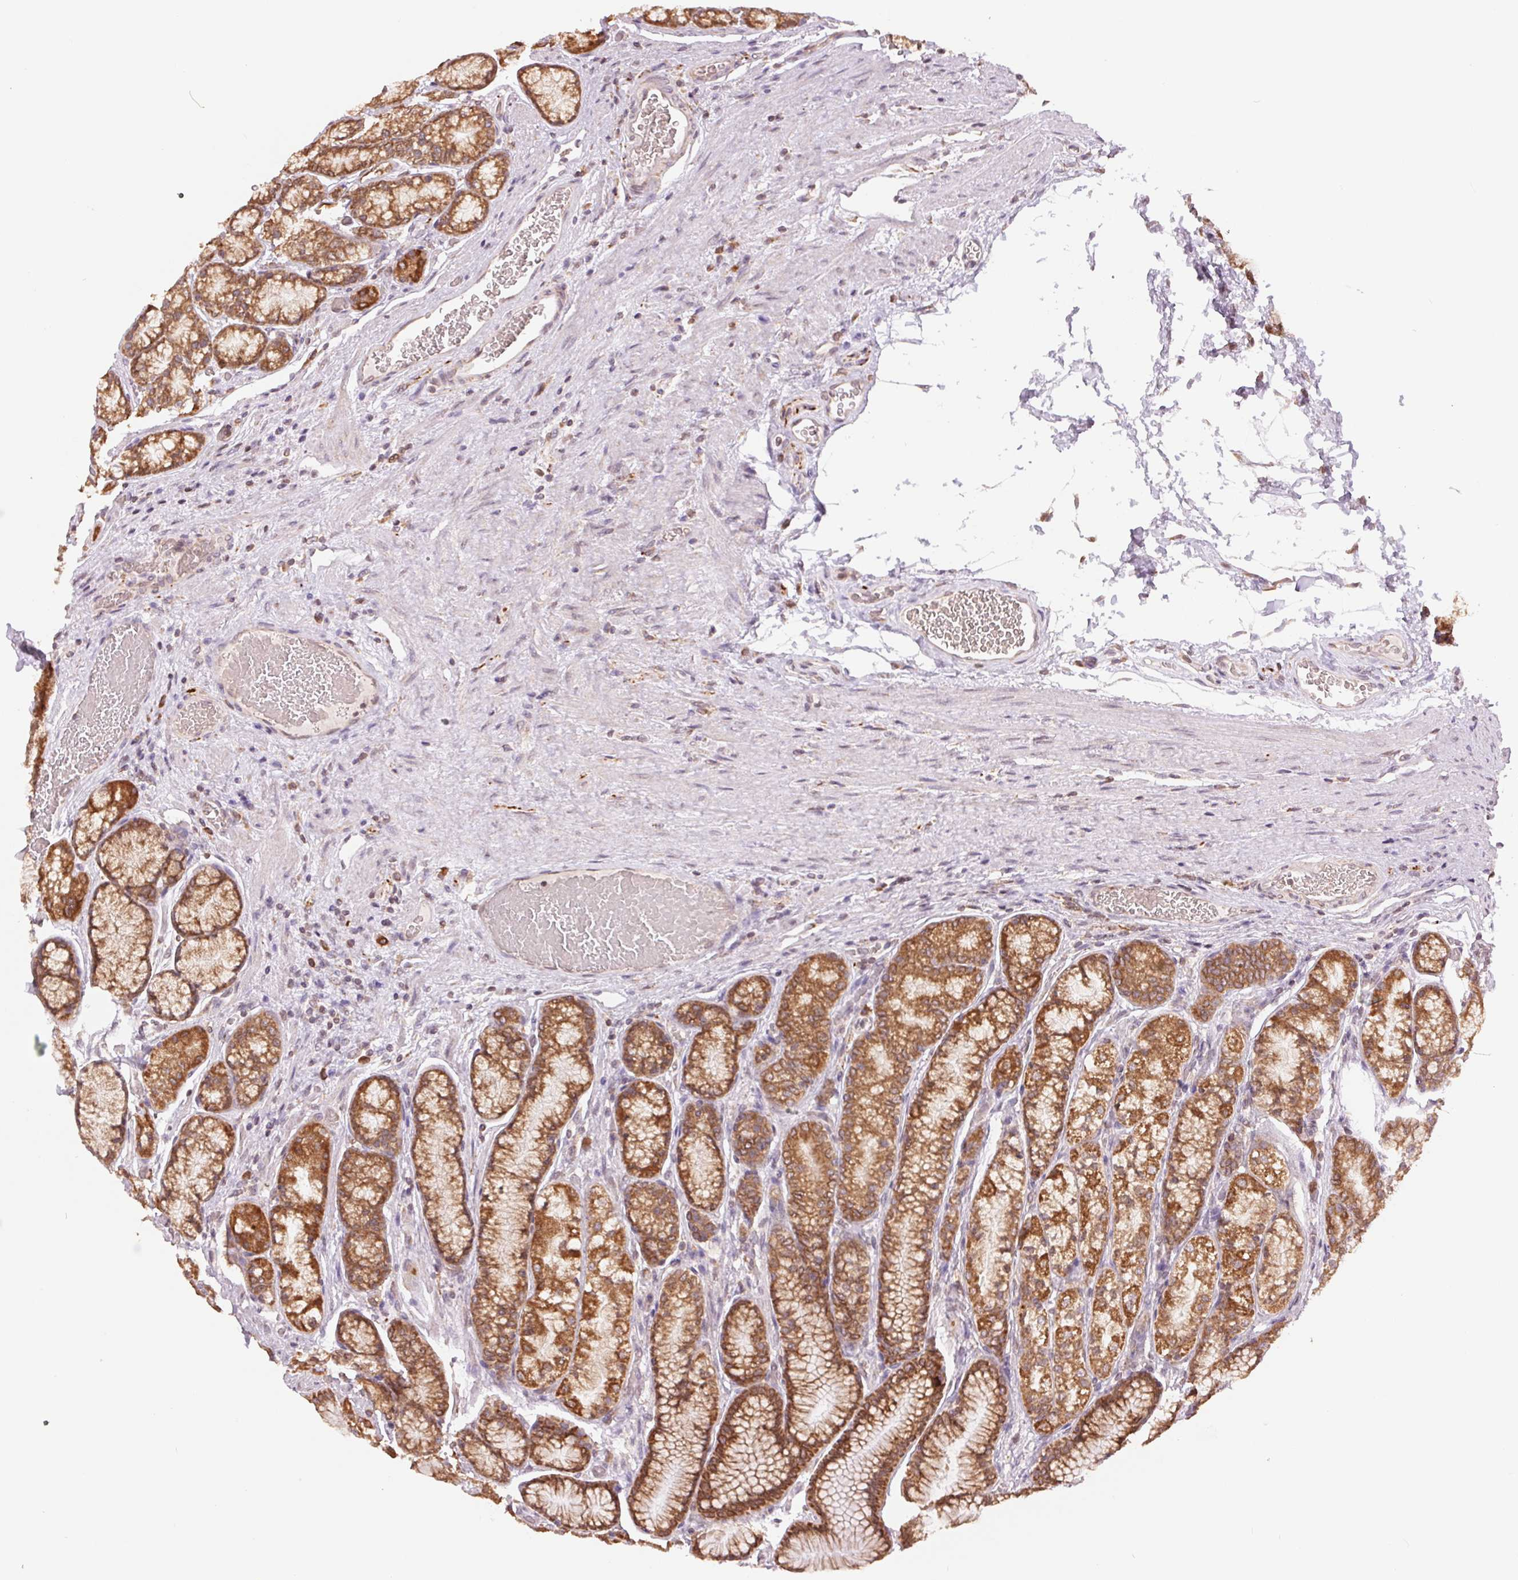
{"staining": {"intensity": "moderate", "quantity": ">75%", "location": "cytoplasmic/membranous"}, "tissue": "stomach", "cell_type": "Glandular cells", "image_type": "normal", "snomed": [{"axis": "morphology", "description": "Normal tissue, NOS"}, {"axis": "morphology", "description": "Adenocarcinoma, NOS"}, {"axis": "morphology", "description": "Adenocarcinoma, High grade"}, {"axis": "topography", "description": "Stomach, upper"}, {"axis": "topography", "description": "Stomach"}], "caption": "Immunohistochemistry (IHC) of benign human stomach displays medium levels of moderate cytoplasmic/membranous expression in approximately >75% of glandular cells.", "gene": "TECR", "patient": {"sex": "female", "age": 65}}